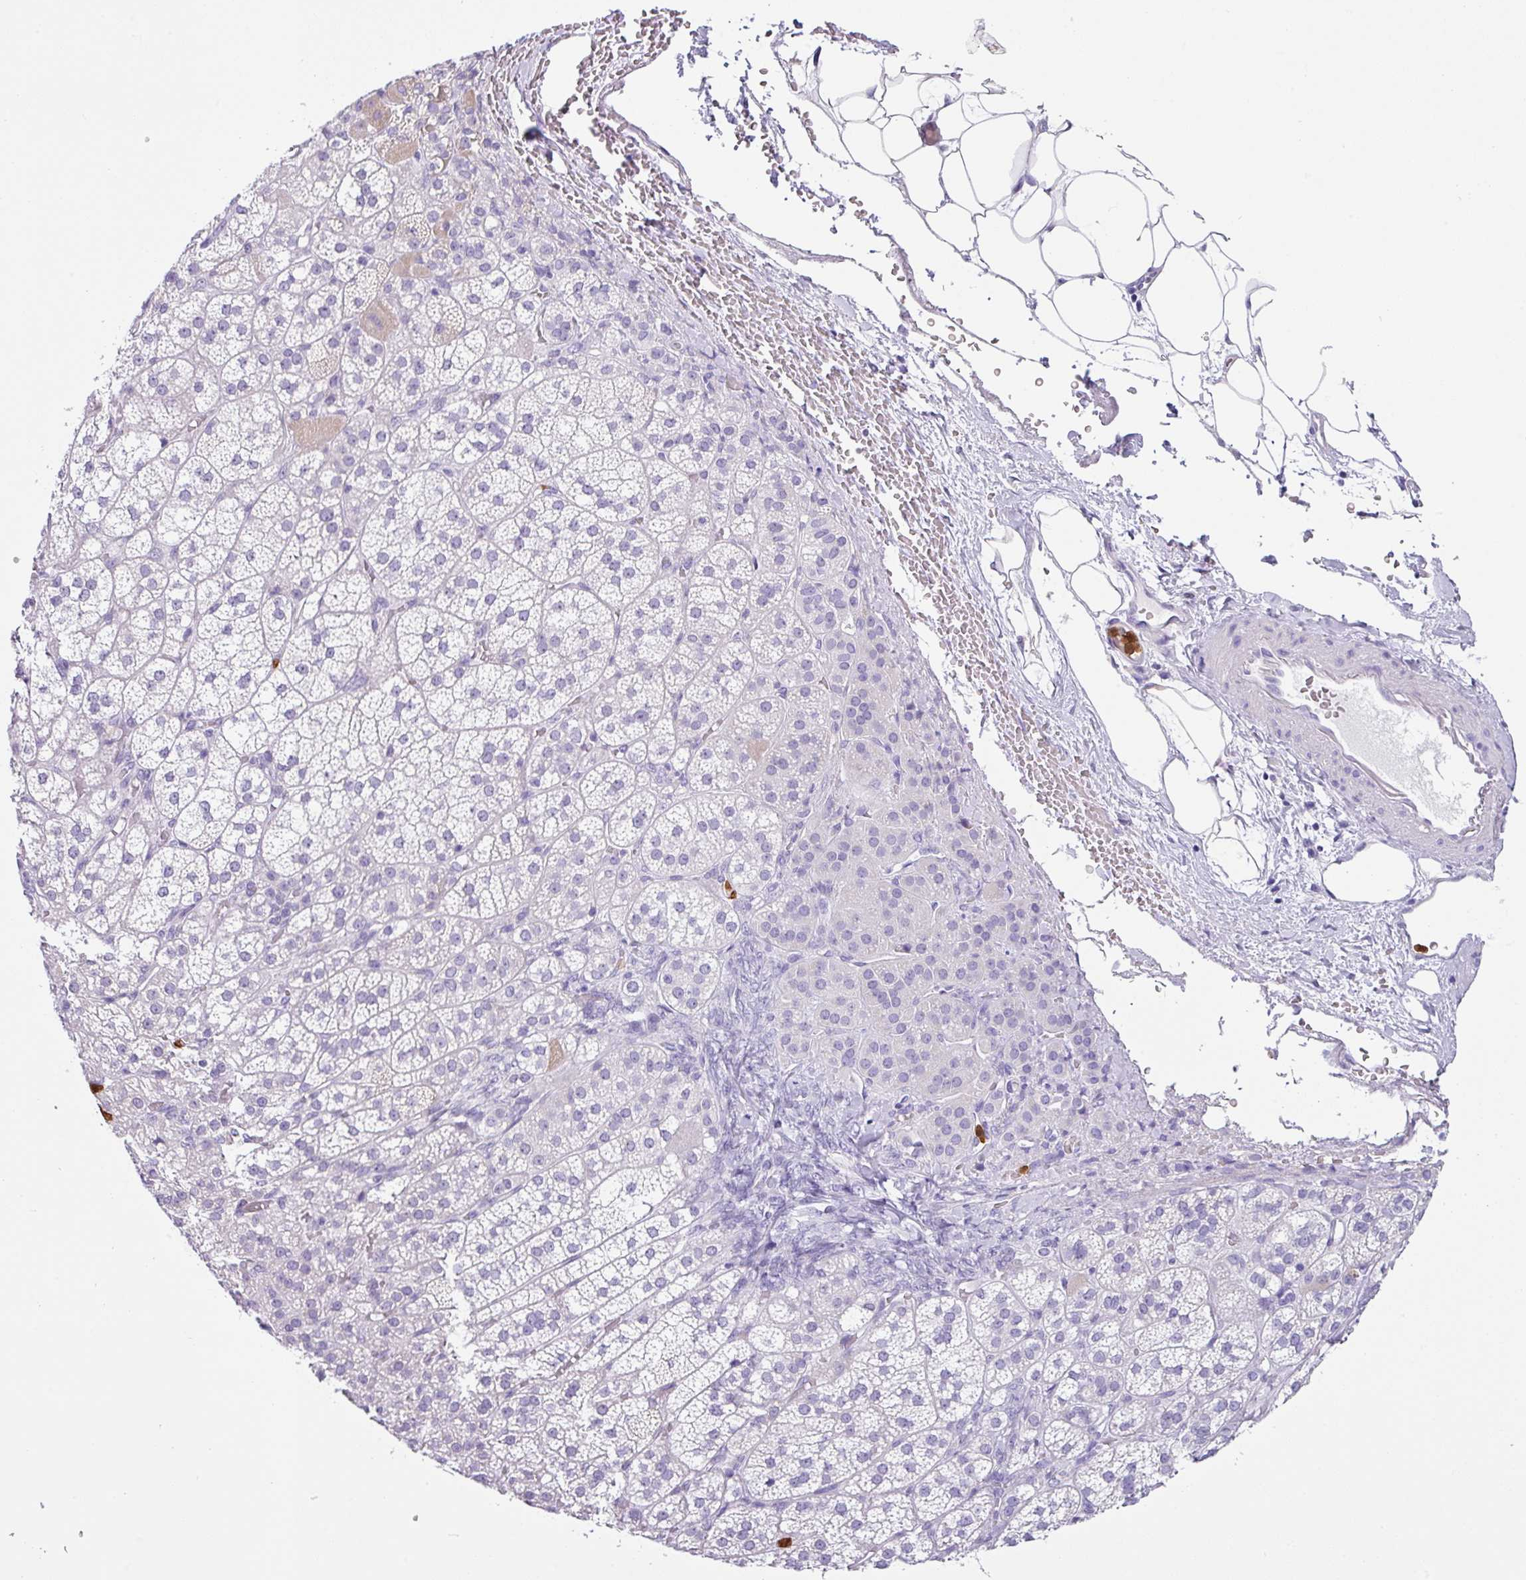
{"staining": {"intensity": "weak", "quantity": "<25%", "location": "cytoplasmic/membranous"}, "tissue": "adrenal gland", "cell_type": "Glandular cells", "image_type": "normal", "snomed": [{"axis": "morphology", "description": "Normal tissue, NOS"}, {"axis": "topography", "description": "Adrenal gland"}], "caption": "This is an immunohistochemistry photomicrograph of benign adrenal gland. There is no staining in glandular cells.", "gene": "SH2D3C", "patient": {"sex": "female", "age": 60}}